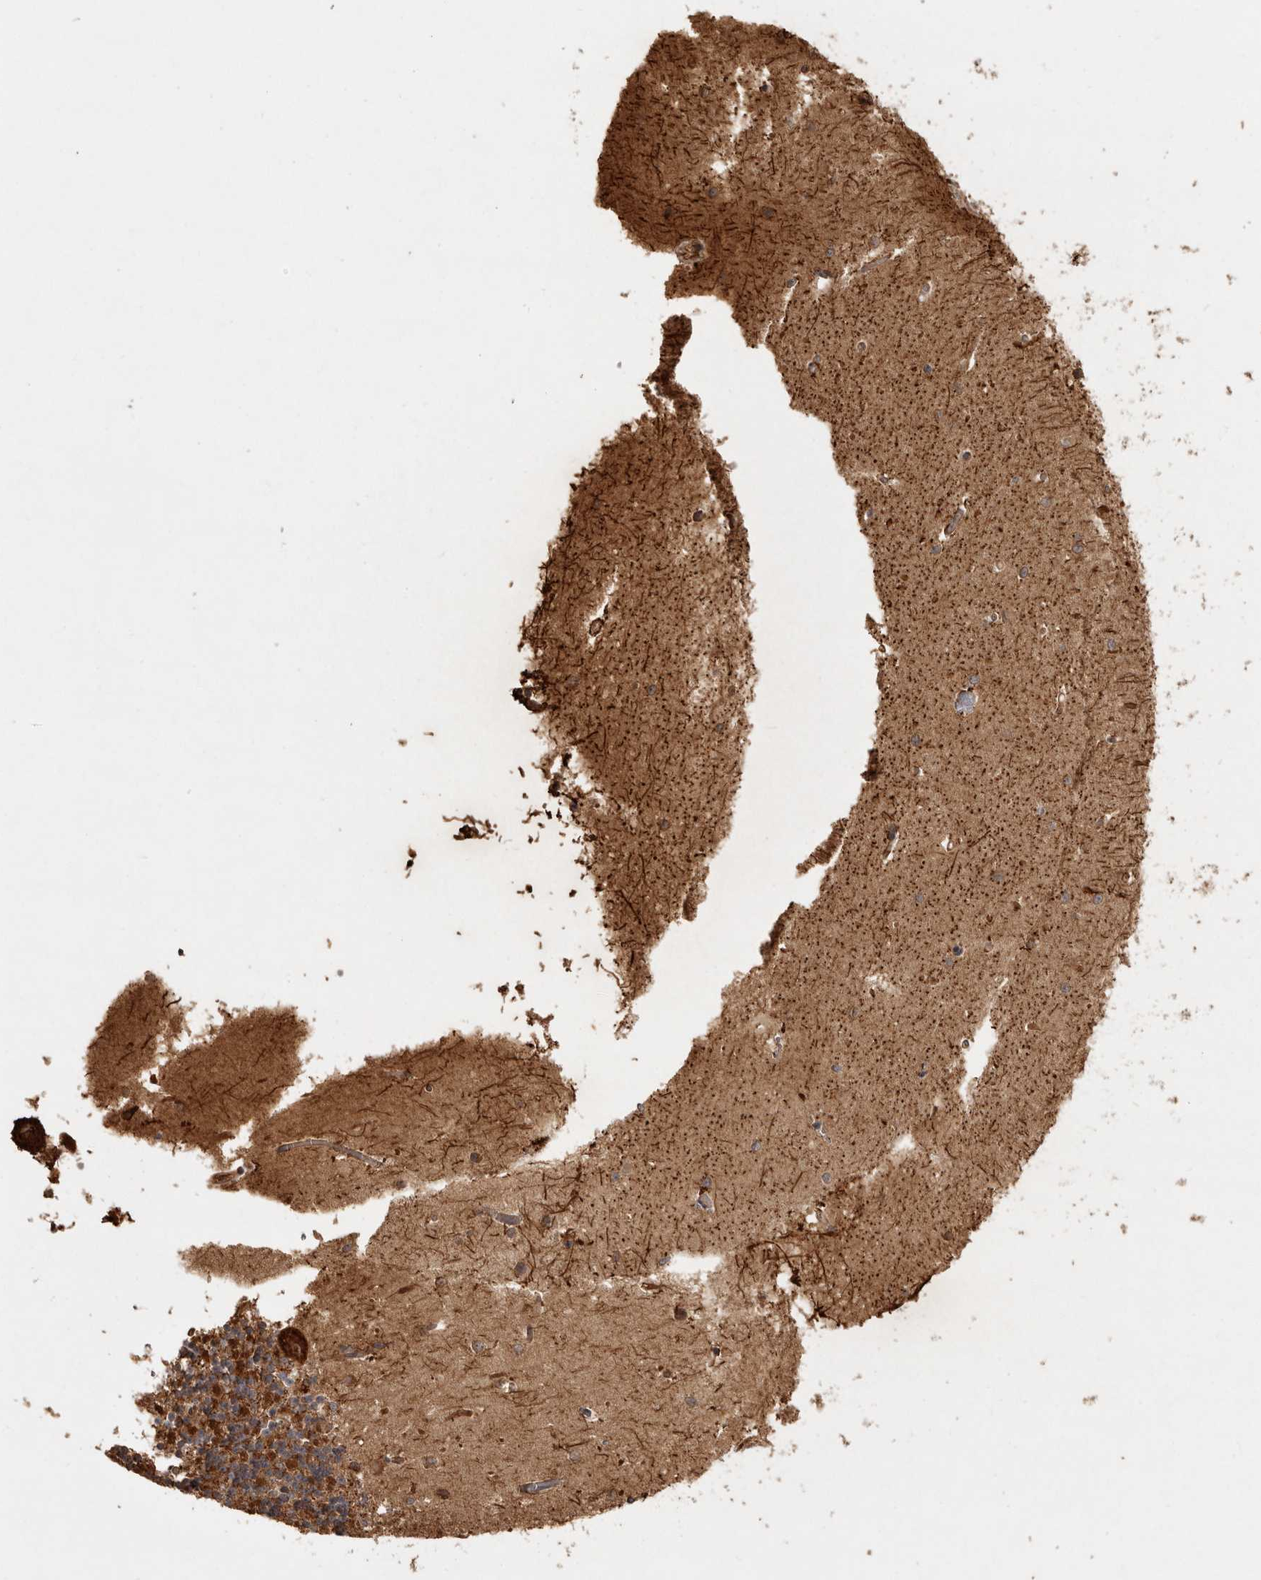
{"staining": {"intensity": "moderate", "quantity": ">75%", "location": "cytoplasmic/membranous"}, "tissue": "cerebellum", "cell_type": "Cells in granular layer", "image_type": "normal", "snomed": [{"axis": "morphology", "description": "Normal tissue, NOS"}, {"axis": "topography", "description": "Cerebellum"}], "caption": "DAB immunohistochemical staining of benign cerebellum displays moderate cytoplasmic/membranous protein positivity in approximately >75% of cells in granular layer.", "gene": "CAMSAP2", "patient": {"sex": "male", "age": 37}}